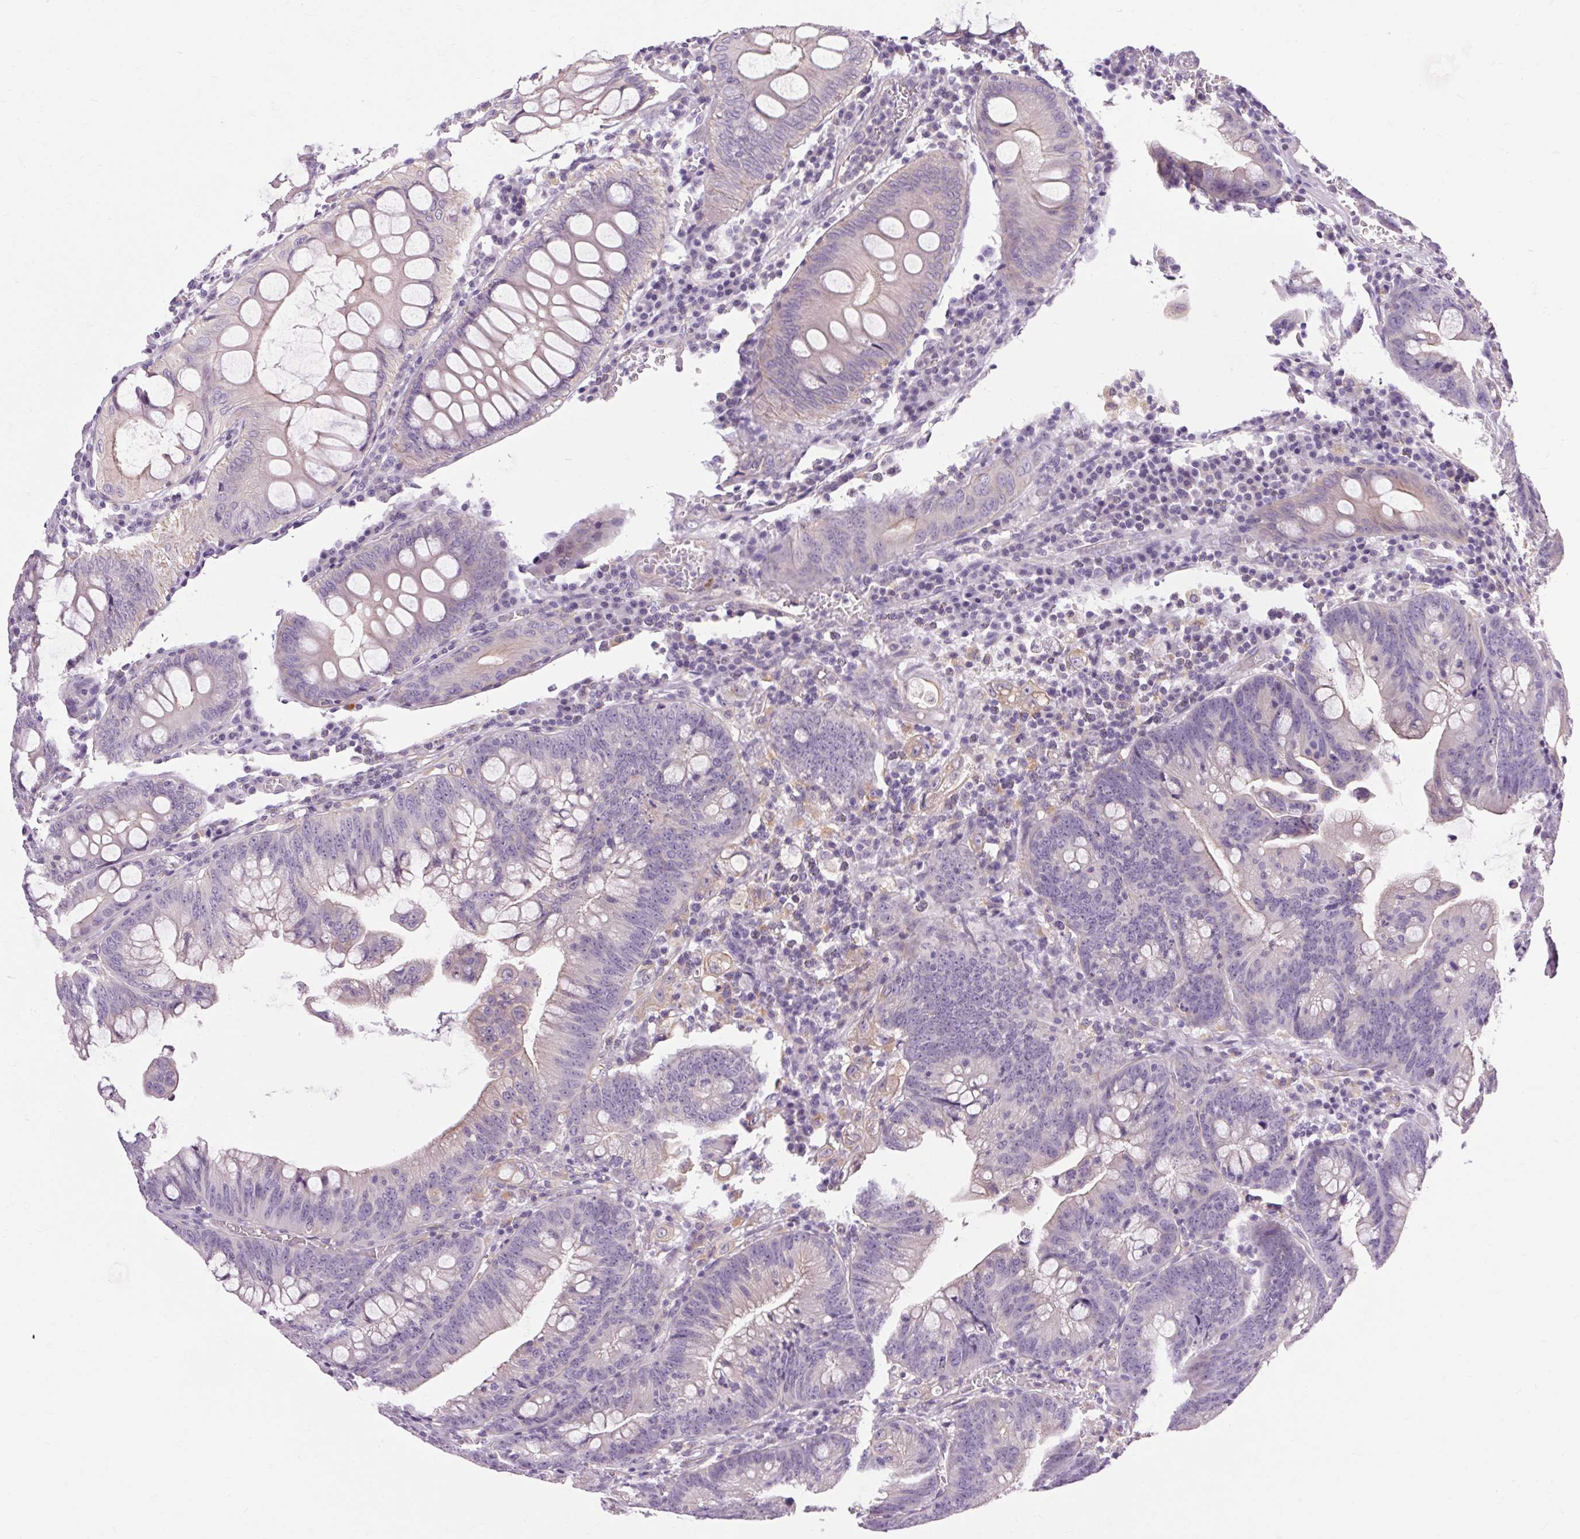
{"staining": {"intensity": "negative", "quantity": "none", "location": "none"}, "tissue": "colorectal cancer", "cell_type": "Tumor cells", "image_type": "cancer", "snomed": [{"axis": "morphology", "description": "Adenocarcinoma, NOS"}, {"axis": "topography", "description": "Colon"}], "caption": "Tumor cells show no significant protein positivity in colorectal adenocarcinoma.", "gene": "TM6SF1", "patient": {"sex": "male", "age": 62}}